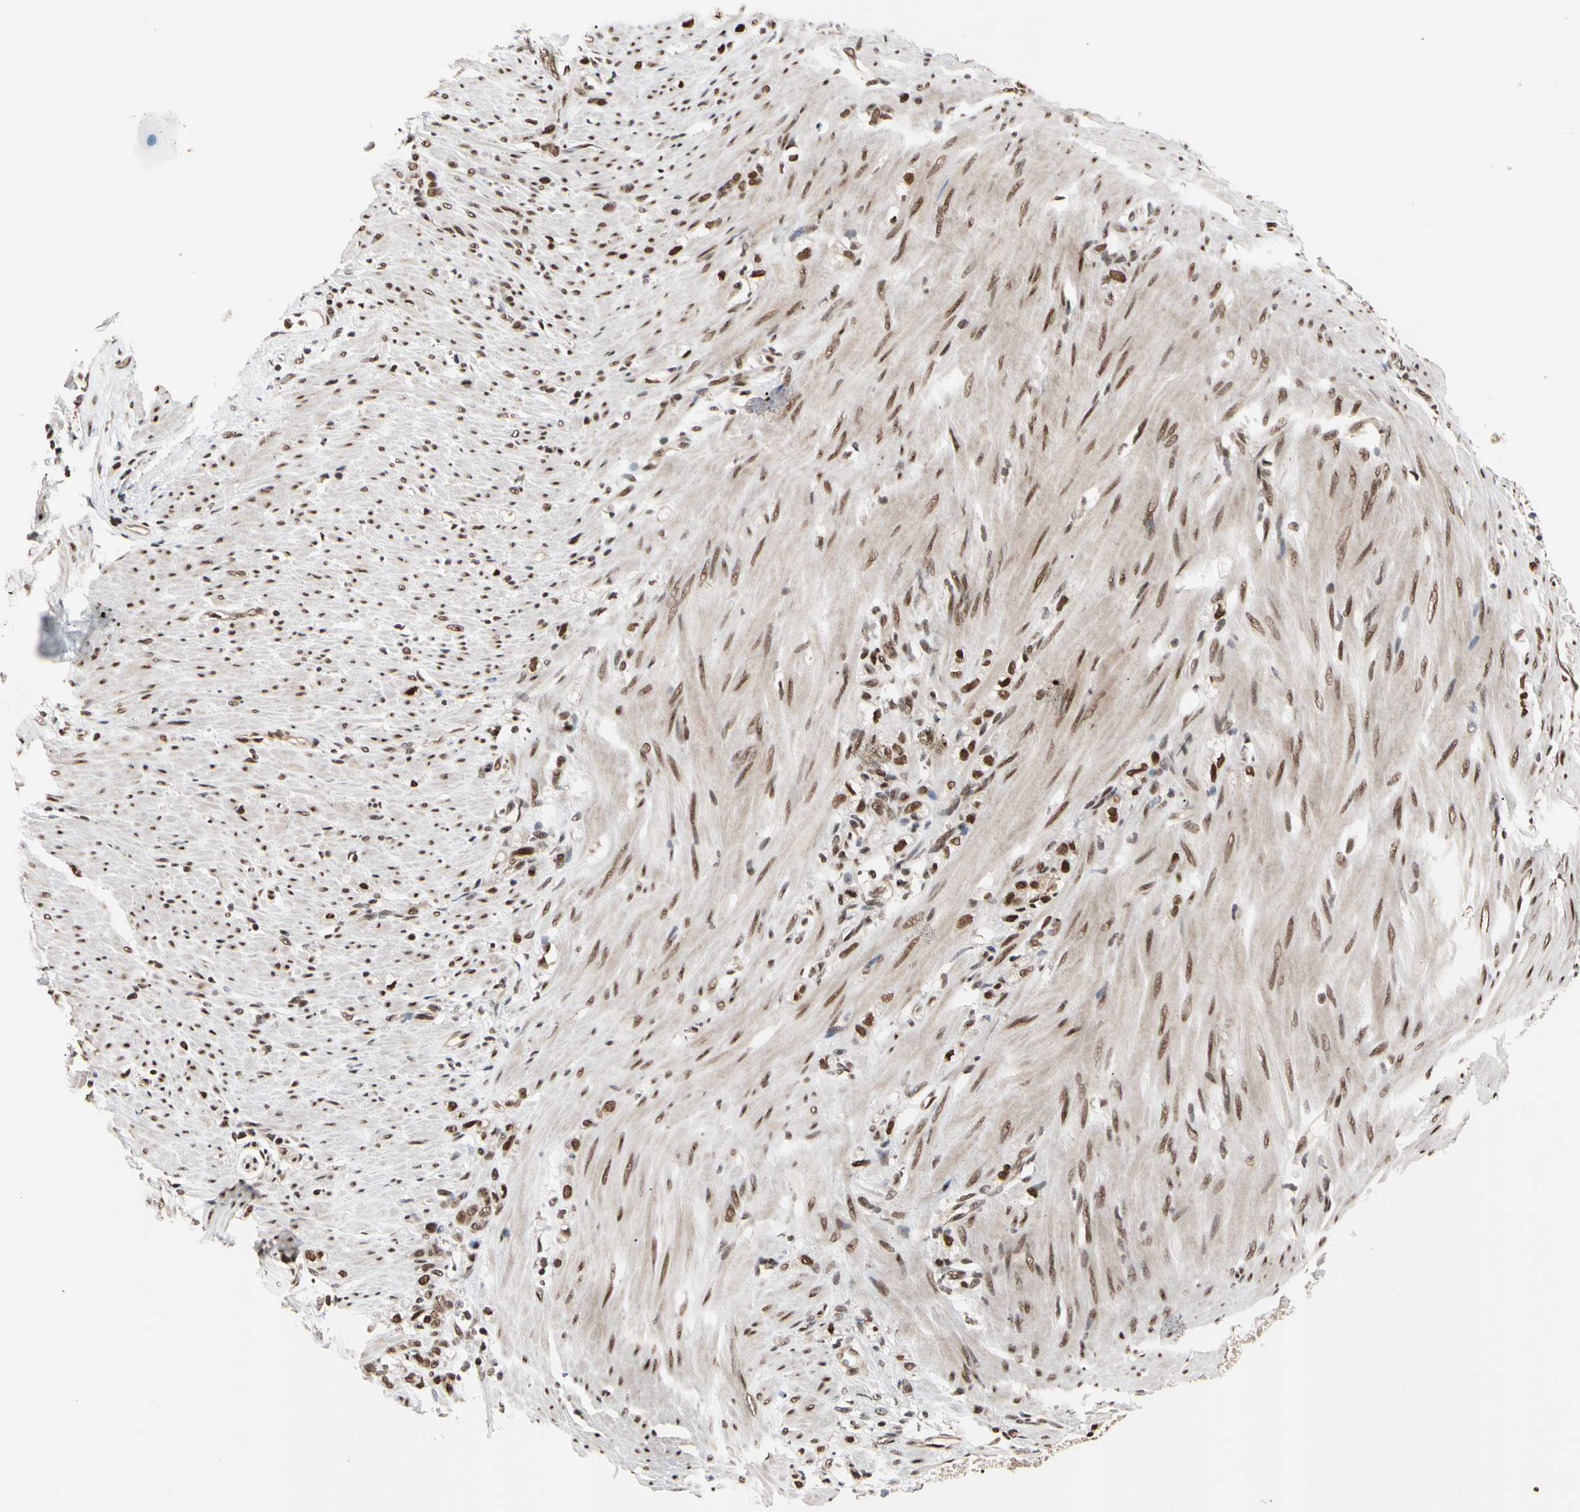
{"staining": {"intensity": "strong", "quantity": ">75%", "location": "nuclear"}, "tissue": "stomach cancer", "cell_type": "Tumor cells", "image_type": "cancer", "snomed": [{"axis": "morphology", "description": "Adenocarcinoma, NOS"}, {"axis": "topography", "description": "Stomach"}], "caption": "Stomach cancer stained with DAB immunohistochemistry demonstrates high levels of strong nuclear expression in approximately >75% of tumor cells. (DAB (3,3'-diaminobenzidine) IHC with brightfield microscopy, high magnification).", "gene": "FAM98B", "patient": {"sex": "male", "age": 82}}